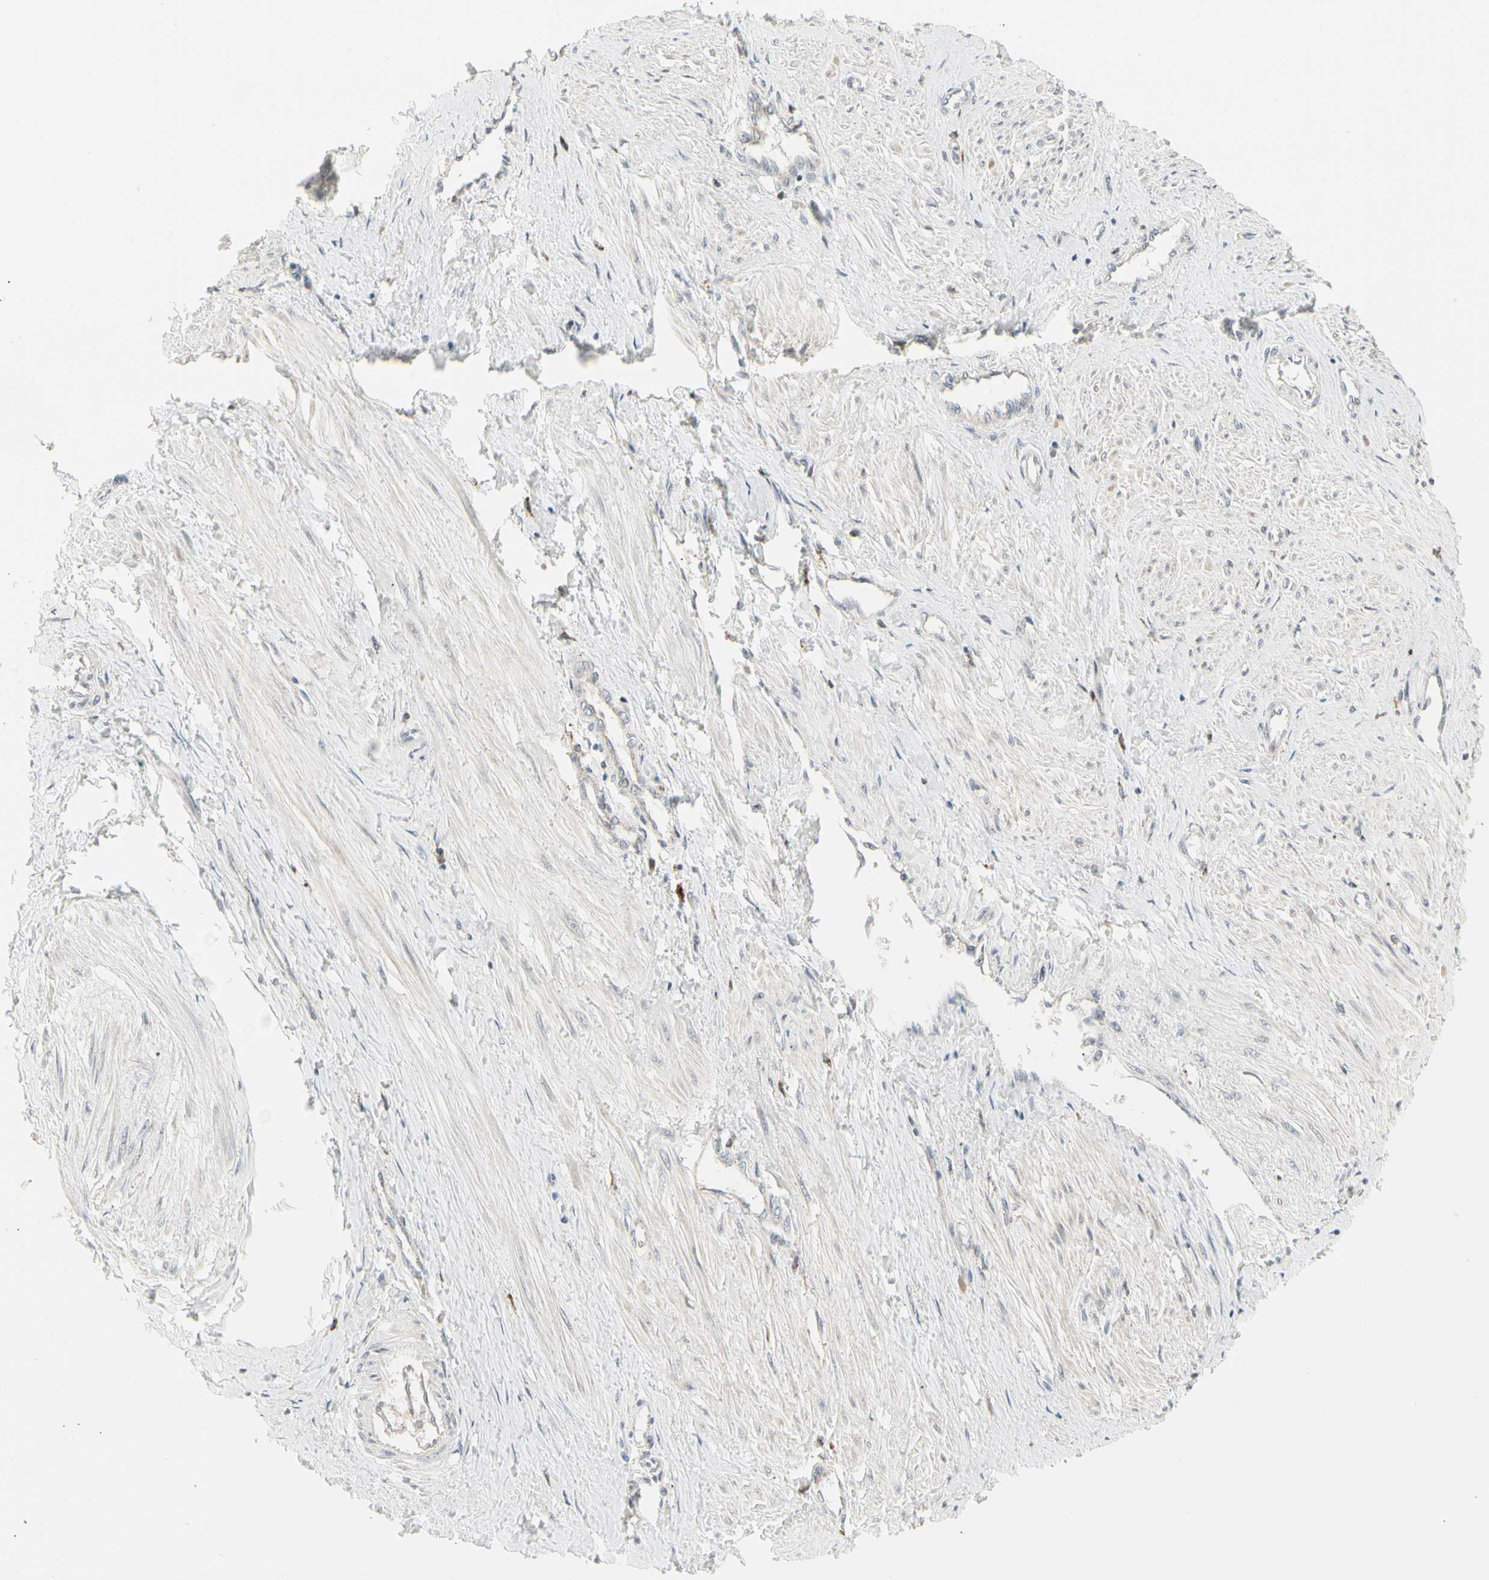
{"staining": {"intensity": "negative", "quantity": "none", "location": "none"}, "tissue": "smooth muscle", "cell_type": "Smooth muscle cells", "image_type": "normal", "snomed": [{"axis": "morphology", "description": "Normal tissue, NOS"}, {"axis": "topography", "description": "Smooth muscle"}, {"axis": "topography", "description": "Uterus"}], "caption": "The photomicrograph demonstrates no significant staining in smooth muscle cells of smooth muscle.", "gene": "GRN", "patient": {"sex": "female", "age": 39}}